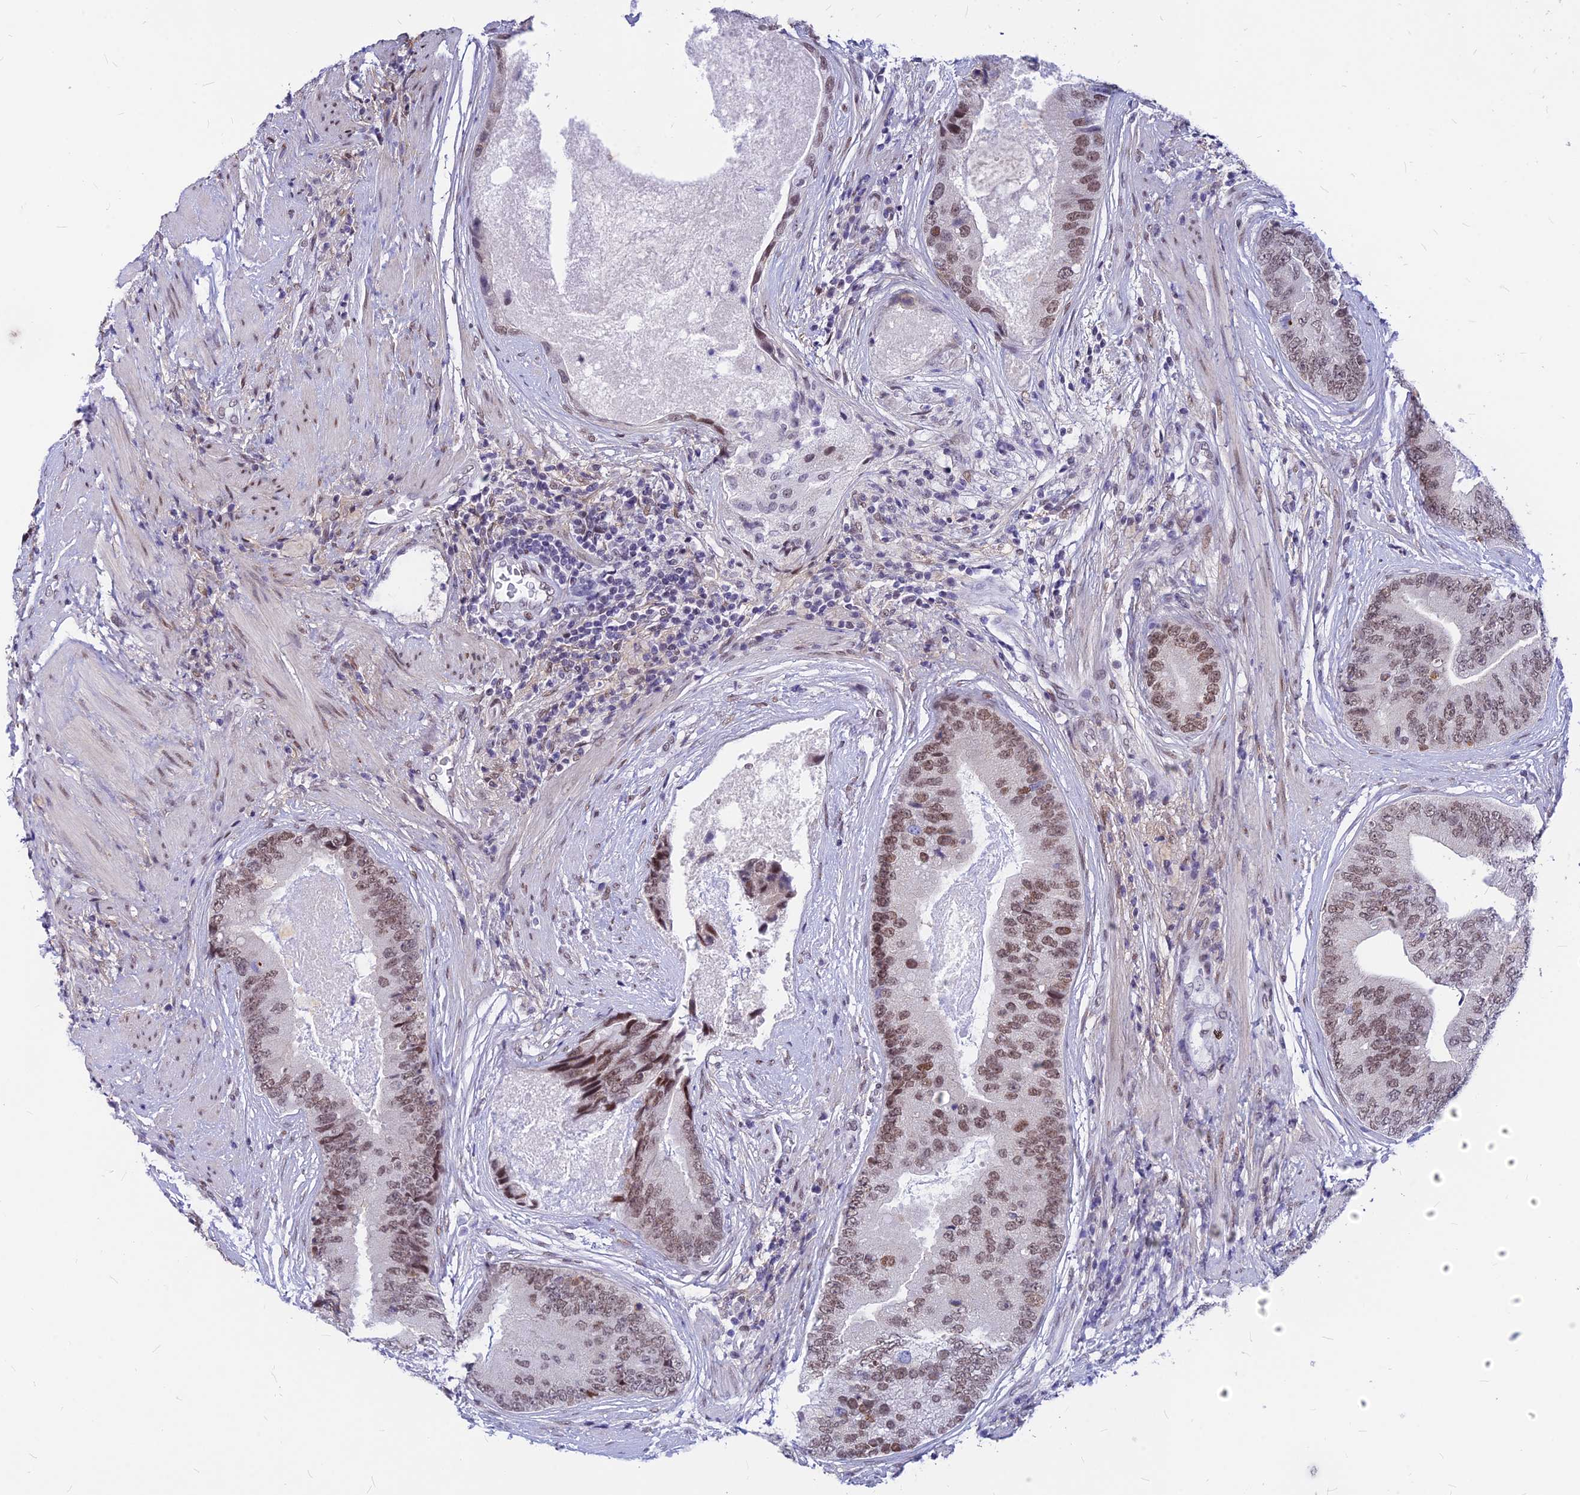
{"staining": {"intensity": "moderate", "quantity": ">75%", "location": "nuclear"}, "tissue": "prostate cancer", "cell_type": "Tumor cells", "image_type": "cancer", "snomed": [{"axis": "morphology", "description": "Adenocarcinoma, High grade"}, {"axis": "topography", "description": "Prostate"}], "caption": "Moderate nuclear staining for a protein is present in approximately >75% of tumor cells of prostate cancer (adenocarcinoma (high-grade)) using immunohistochemistry (IHC).", "gene": "KCTD13", "patient": {"sex": "male", "age": 70}}